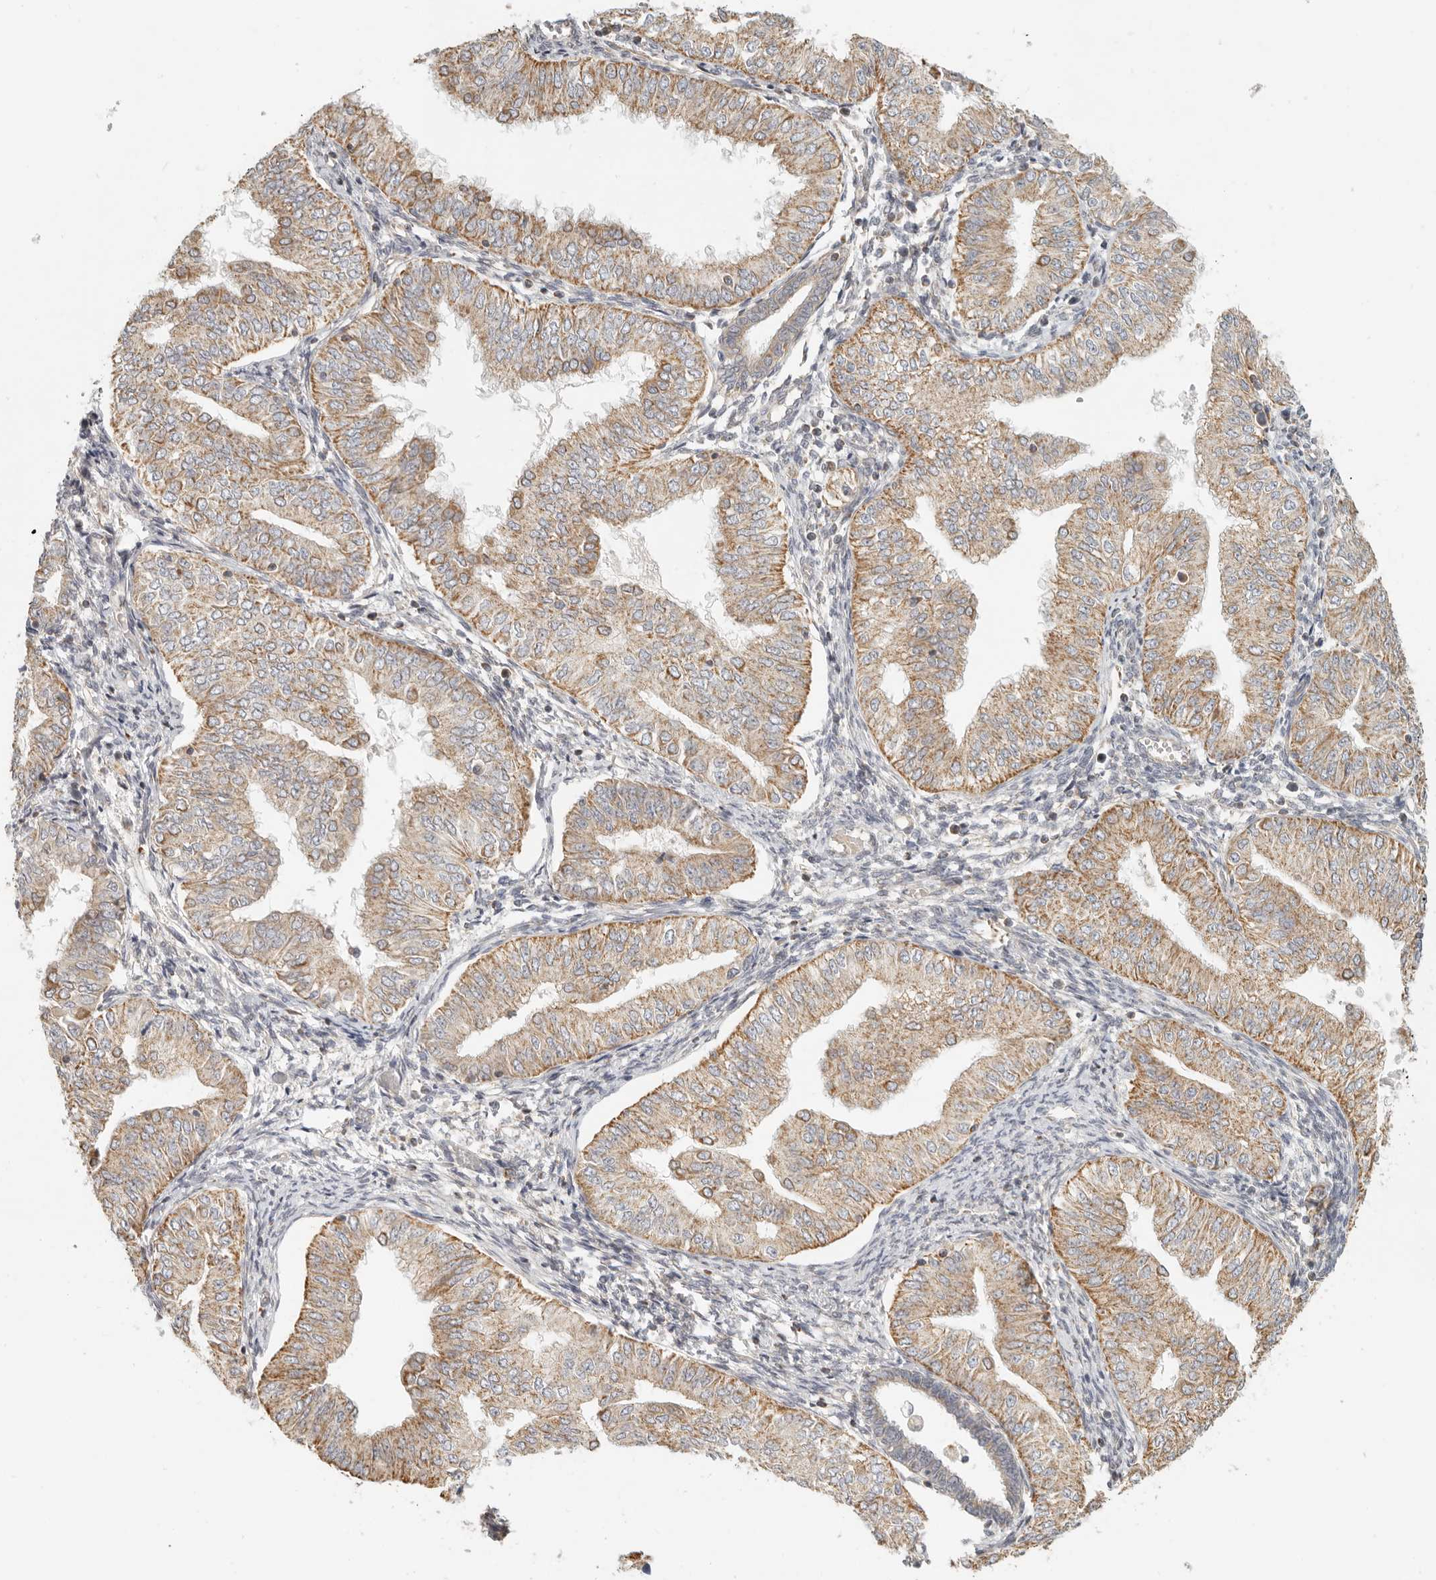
{"staining": {"intensity": "moderate", "quantity": ">75%", "location": "cytoplasmic/membranous"}, "tissue": "endometrial cancer", "cell_type": "Tumor cells", "image_type": "cancer", "snomed": [{"axis": "morphology", "description": "Normal tissue, NOS"}, {"axis": "morphology", "description": "Adenocarcinoma, NOS"}, {"axis": "topography", "description": "Endometrium"}], "caption": "Human endometrial cancer (adenocarcinoma) stained with a brown dye displays moderate cytoplasmic/membranous positive expression in about >75% of tumor cells.", "gene": "KDF1", "patient": {"sex": "female", "age": 53}}